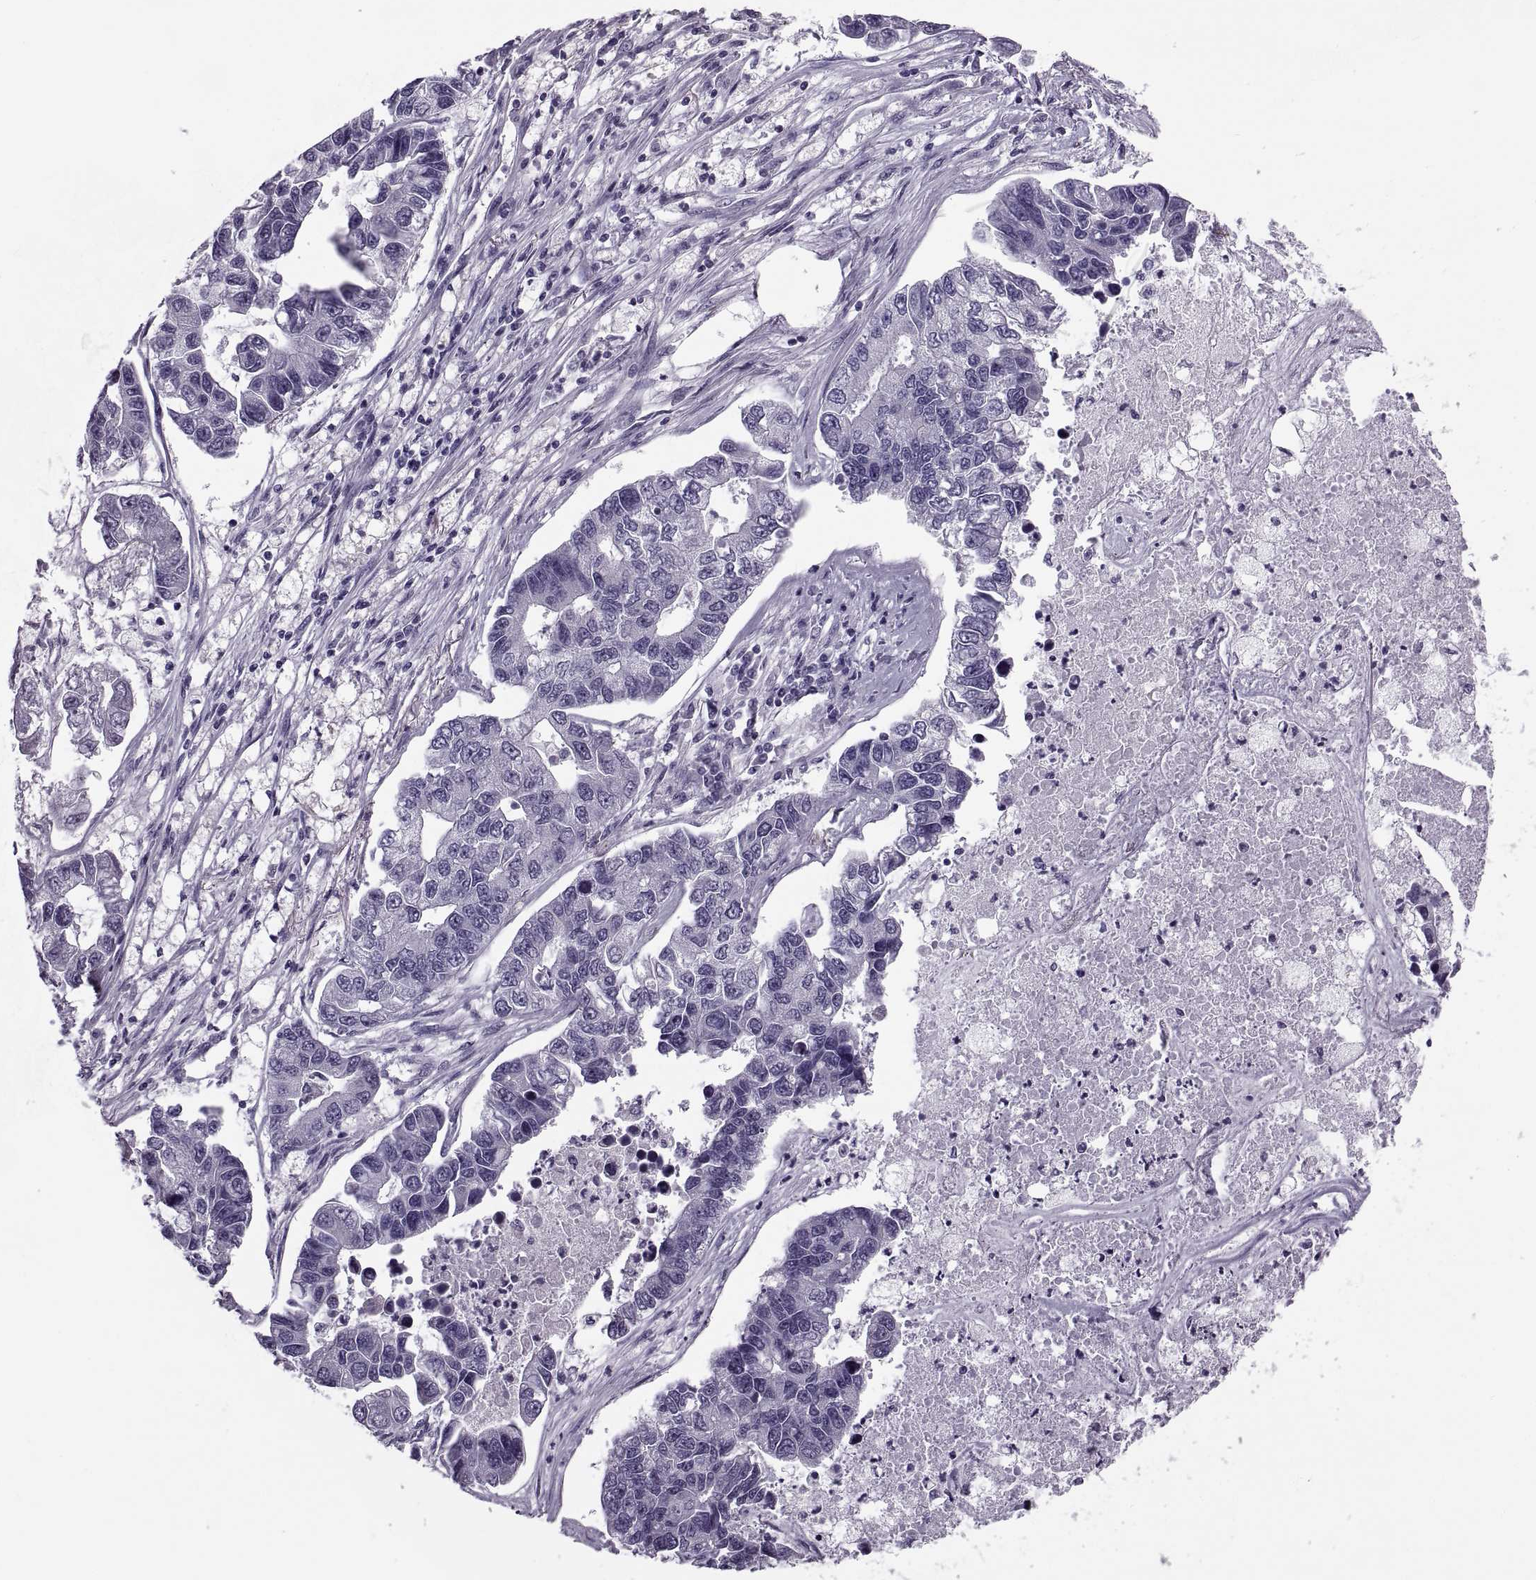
{"staining": {"intensity": "negative", "quantity": "none", "location": "none"}, "tissue": "lung cancer", "cell_type": "Tumor cells", "image_type": "cancer", "snomed": [{"axis": "morphology", "description": "Adenocarcinoma, NOS"}, {"axis": "topography", "description": "Bronchus"}, {"axis": "topography", "description": "Lung"}], "caption": "This is an IHC image of lung cancer (adenocarcinoma). There is no expression in tumor cells.", "gene": "MAGEB1", "patient": {"sex": "female", "age": 51}}